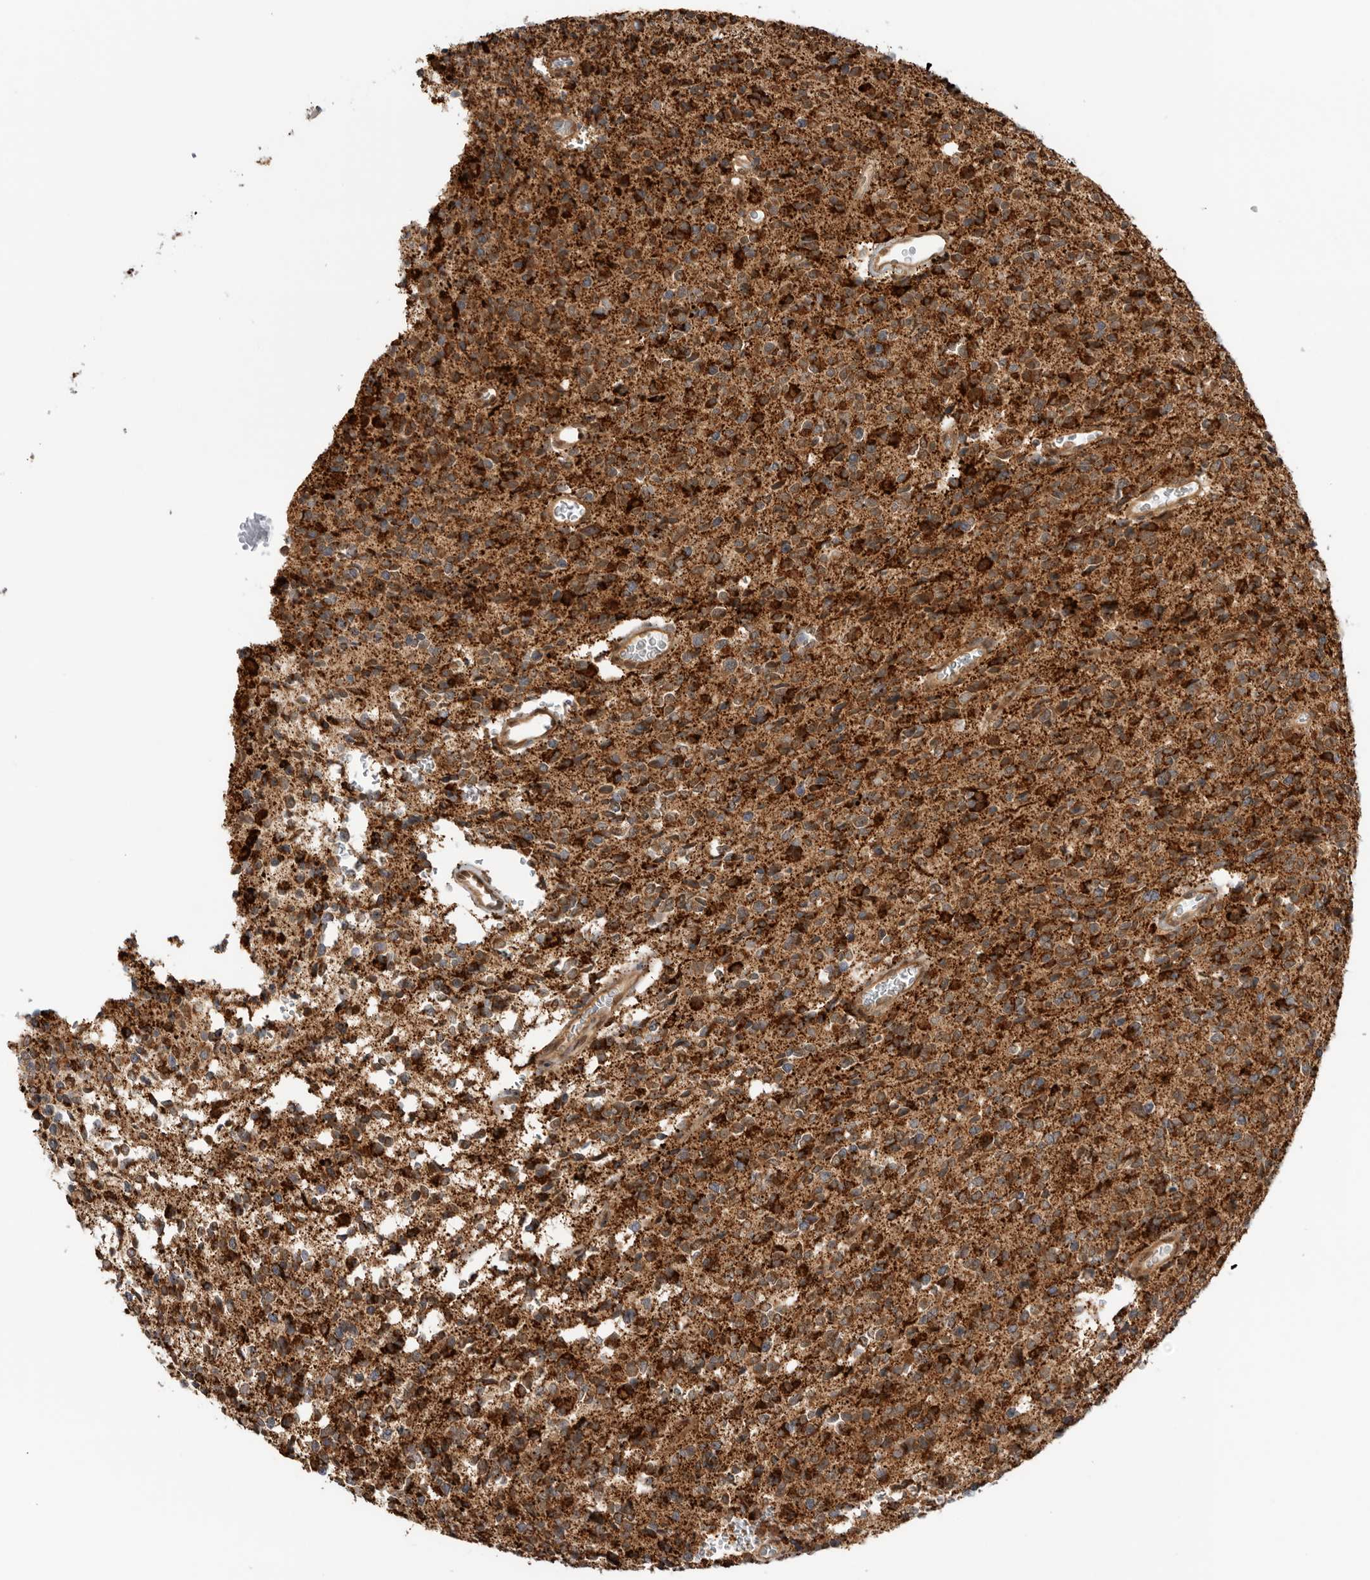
{"staining": {"intensity": "strong", "quantity": ">75%", "location": "cytoplasmic/membranous"}, "tissue": "glioma", "cell_type": "Tumor cells", "image_type": "cancer", "snomed": [{"axis": "morphology", "description": "Glioma, malignant, High grade"}, {"axis": "topography", "description": "Brain"}], "caption": "Glioma stained with a brown dye shows strong cytoplasmic/membranous positive positivity in approximately >75% of tumor cells.", "gene": "DCAF8", "patient": {"sex": "male", "age": 34}}